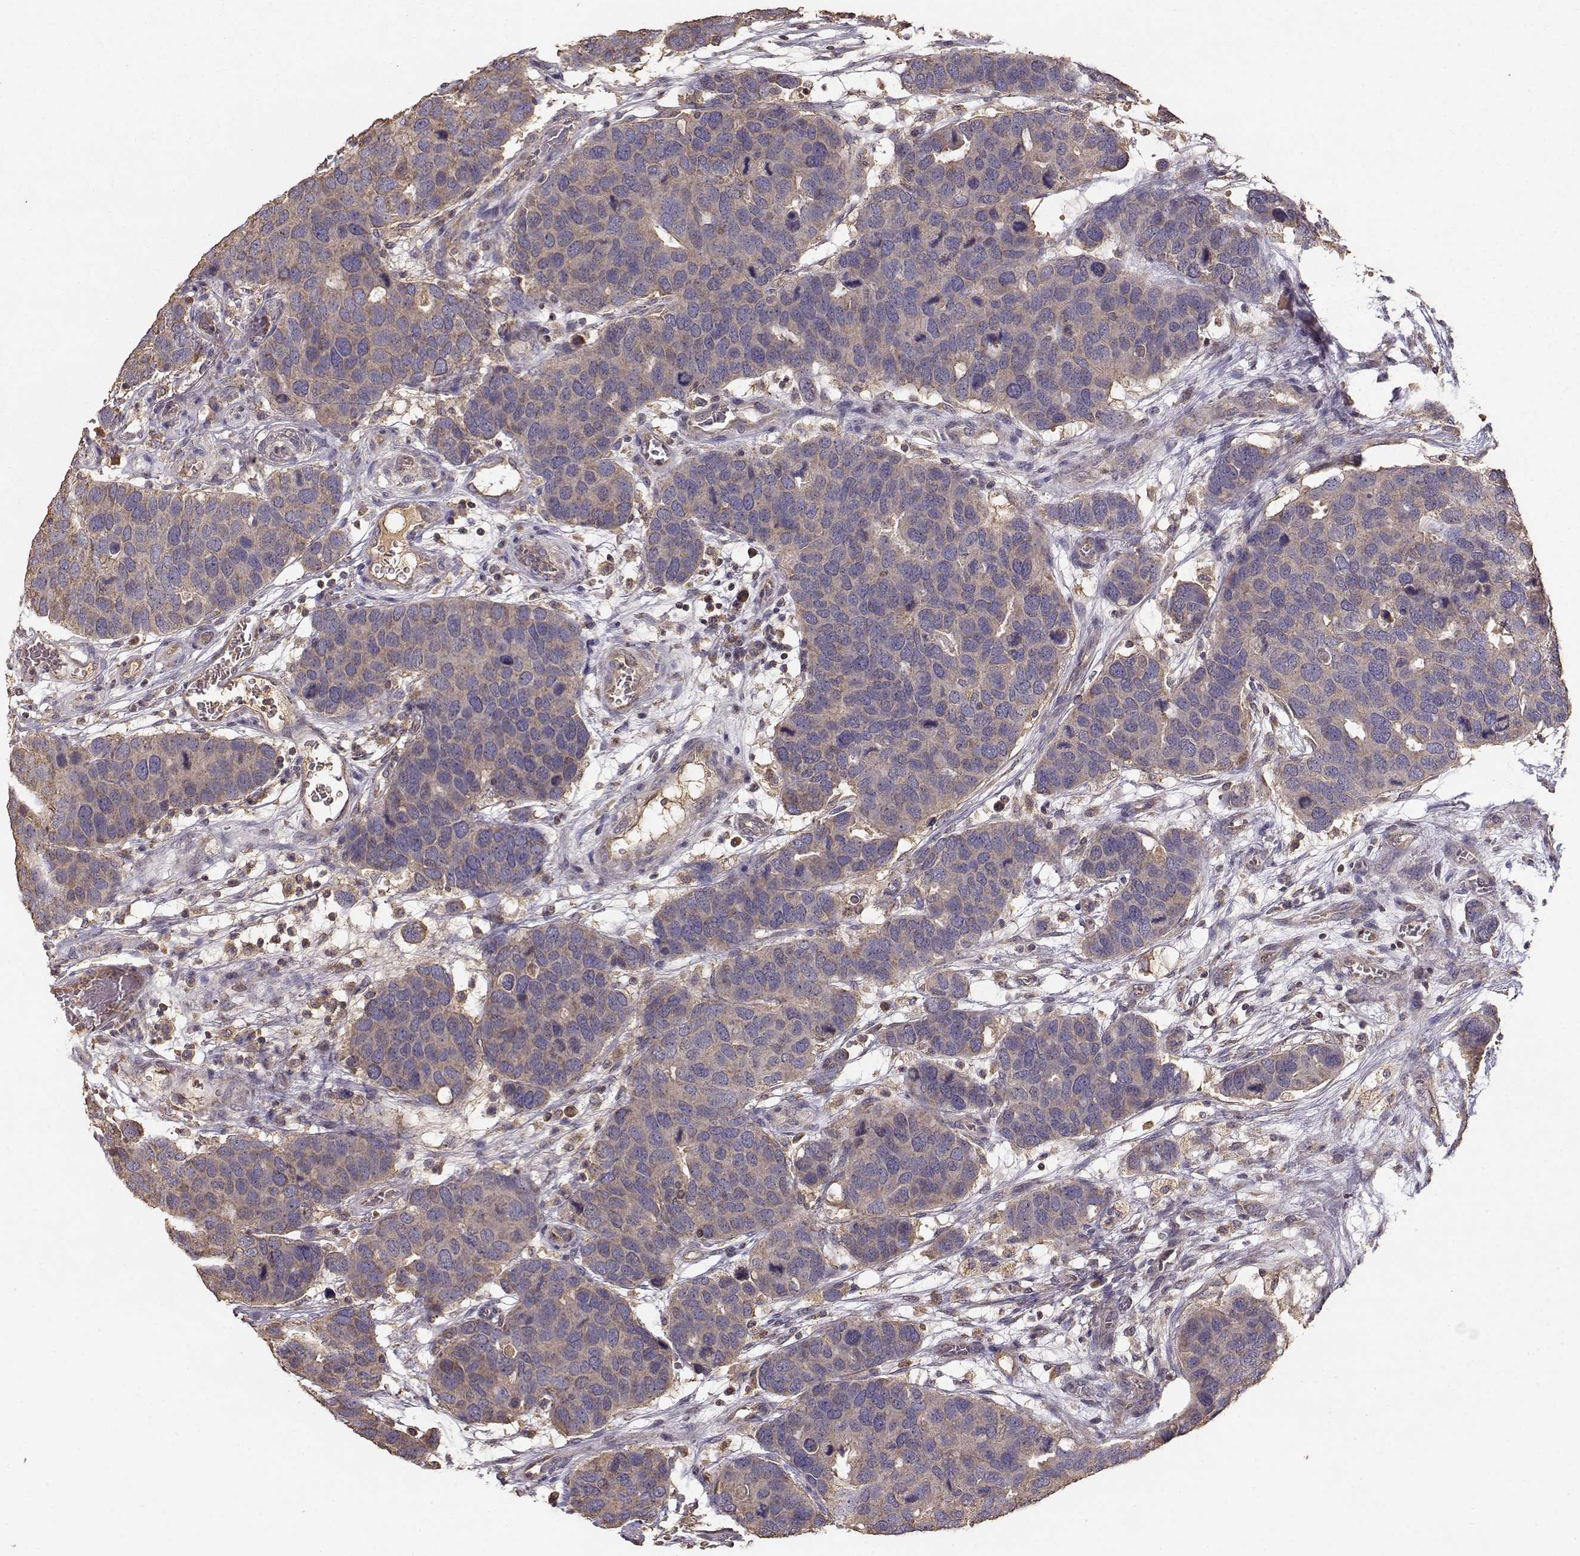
{"staining": {"intensity": "weak", "quantity": "25%-75%", "location": "cytoplasmic/membranous"}, "tissue": "breast cancer", "cell_type": "Tumor cells", "image_type": "cancer", "snomed": [{"axis": "morphology", "description": "Duct carcinoma"}, {"axis": "topography", "description": "Breast"}], "caption": "Weak cytoplasmic/membranous staining is appreciated in about 25%-75% of tumor cells in breast cancer (infiltrating ductal carcinoma). (DAB (3,3'-diaminobenzidine) IHC, brown staining for protein, blue staining for nuclei).", "gene": "TARS3", "patient": {"sex": "female", "age": 83}}